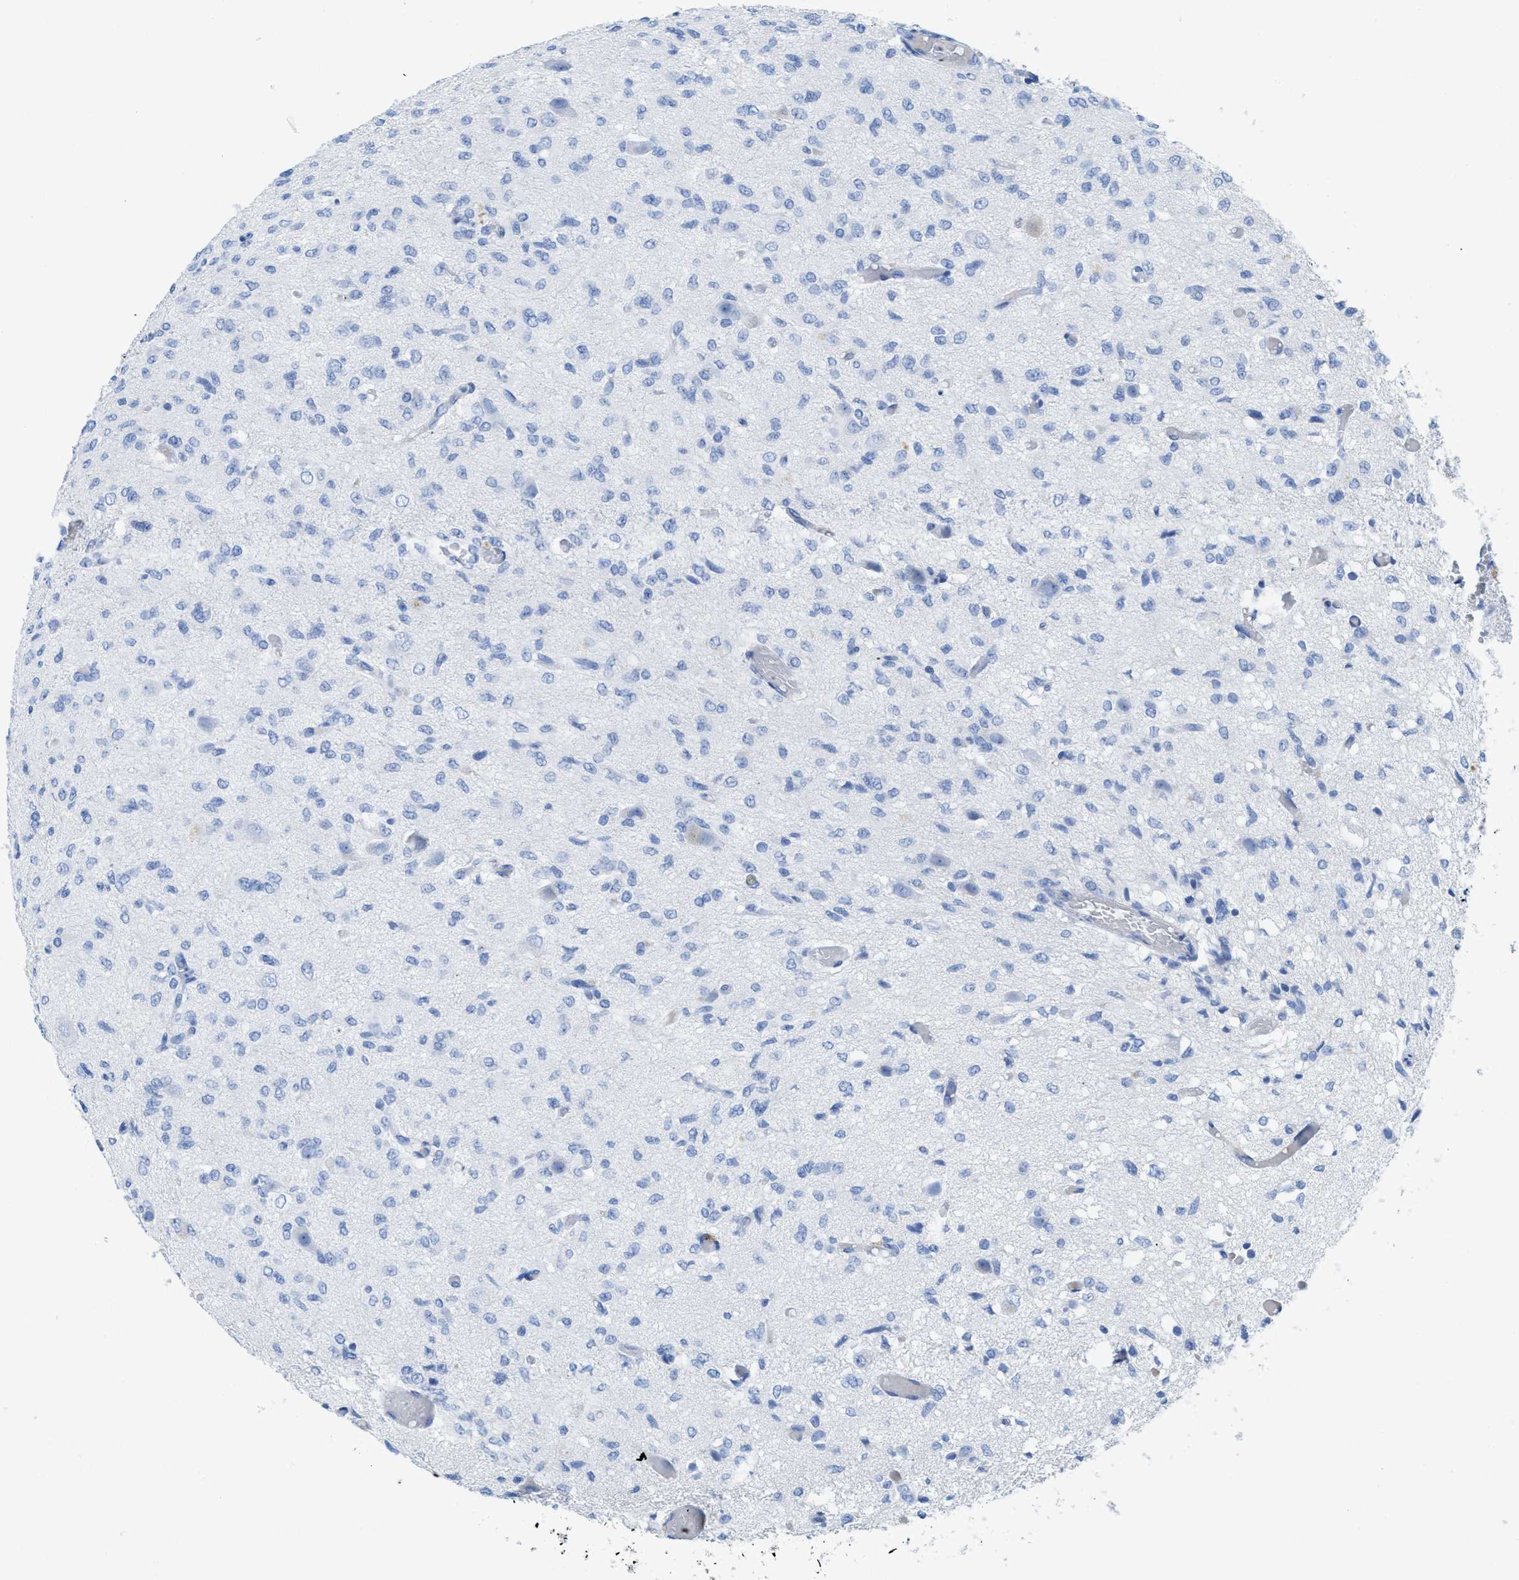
{"staining": {"intensity": "negative", "quantity": "none", "location": "none"}, "tissue": "glioma", "cell_type": "Tumor cells", "image_type": "cancer", "snomed": [{"axis": "morphology", "description": "Glioma, malignant, High grade"}, {"axis": "topography", "description": "Brain"}], "caption": "Immunohistochemistry (IHC) image of human malignant glioma (high-grade) stained for a protein (brown), which demonstrates no positivity in tumor cells.", "gene": "ANKFN1", "patient": {"sex": "female", "age": 59}}